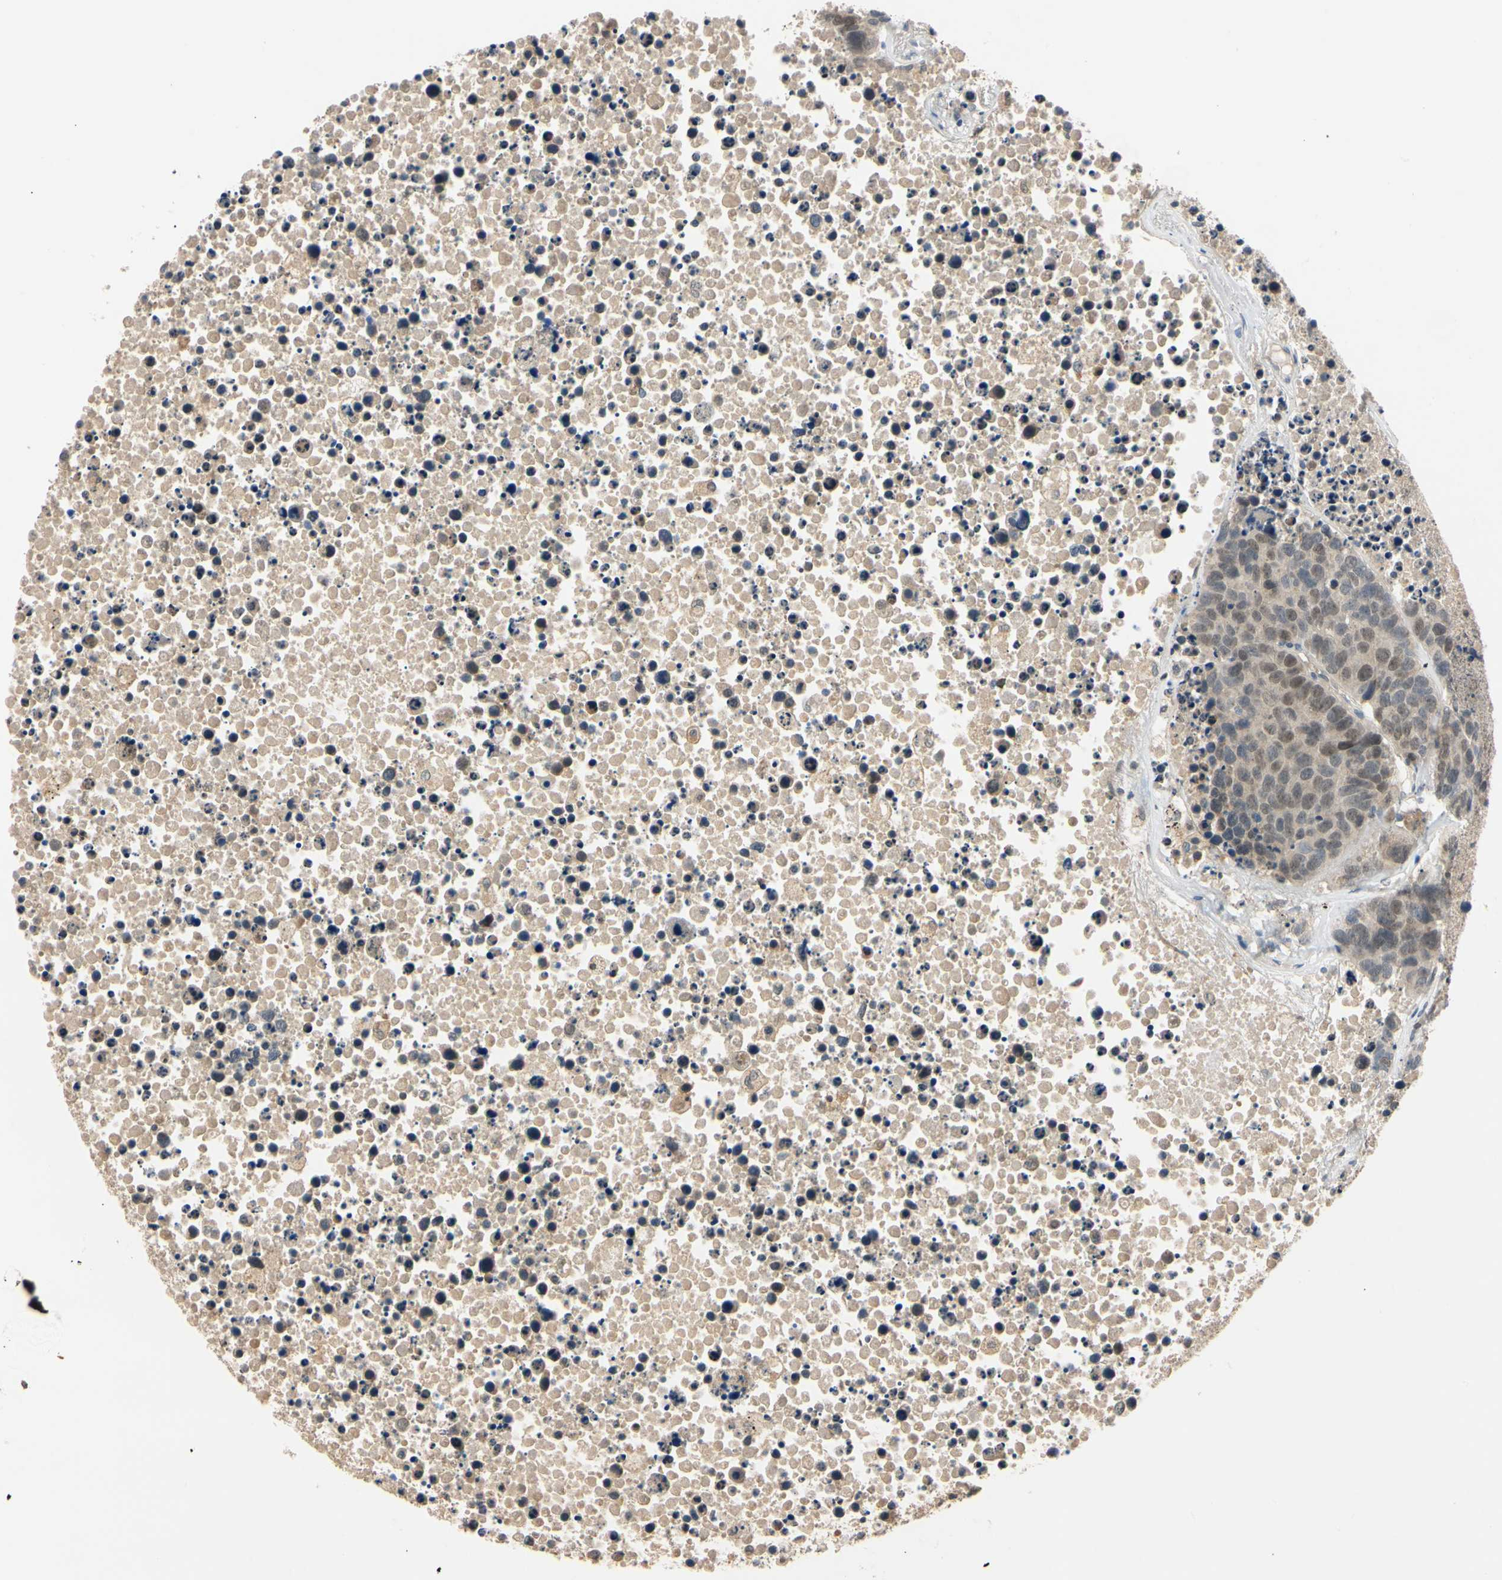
{"staining": {"intensity": "moderate", "quantity": "25%-75%", "location": "cytoplasmic/membranous,nuclear"}, "tissue": "carcinoid", "cell_type": "Tumor cells", "image_type": "cancer", "snomed": [{"axis": "morphology", "description": "Carcinoid, malignant, NOS"}, {"axis": "topography", "description": "Lung"}], "caption": "An immunohistochemistry (IHC) image of neoplastic tissue is shown. Protein staining in brown highlights moderate cytoplasmic/membranous and nuclear positivity in malignant carcinoid within tumor cells.", "gene": "RIOX2", "patient": {"sex": "male", "age": 60}}